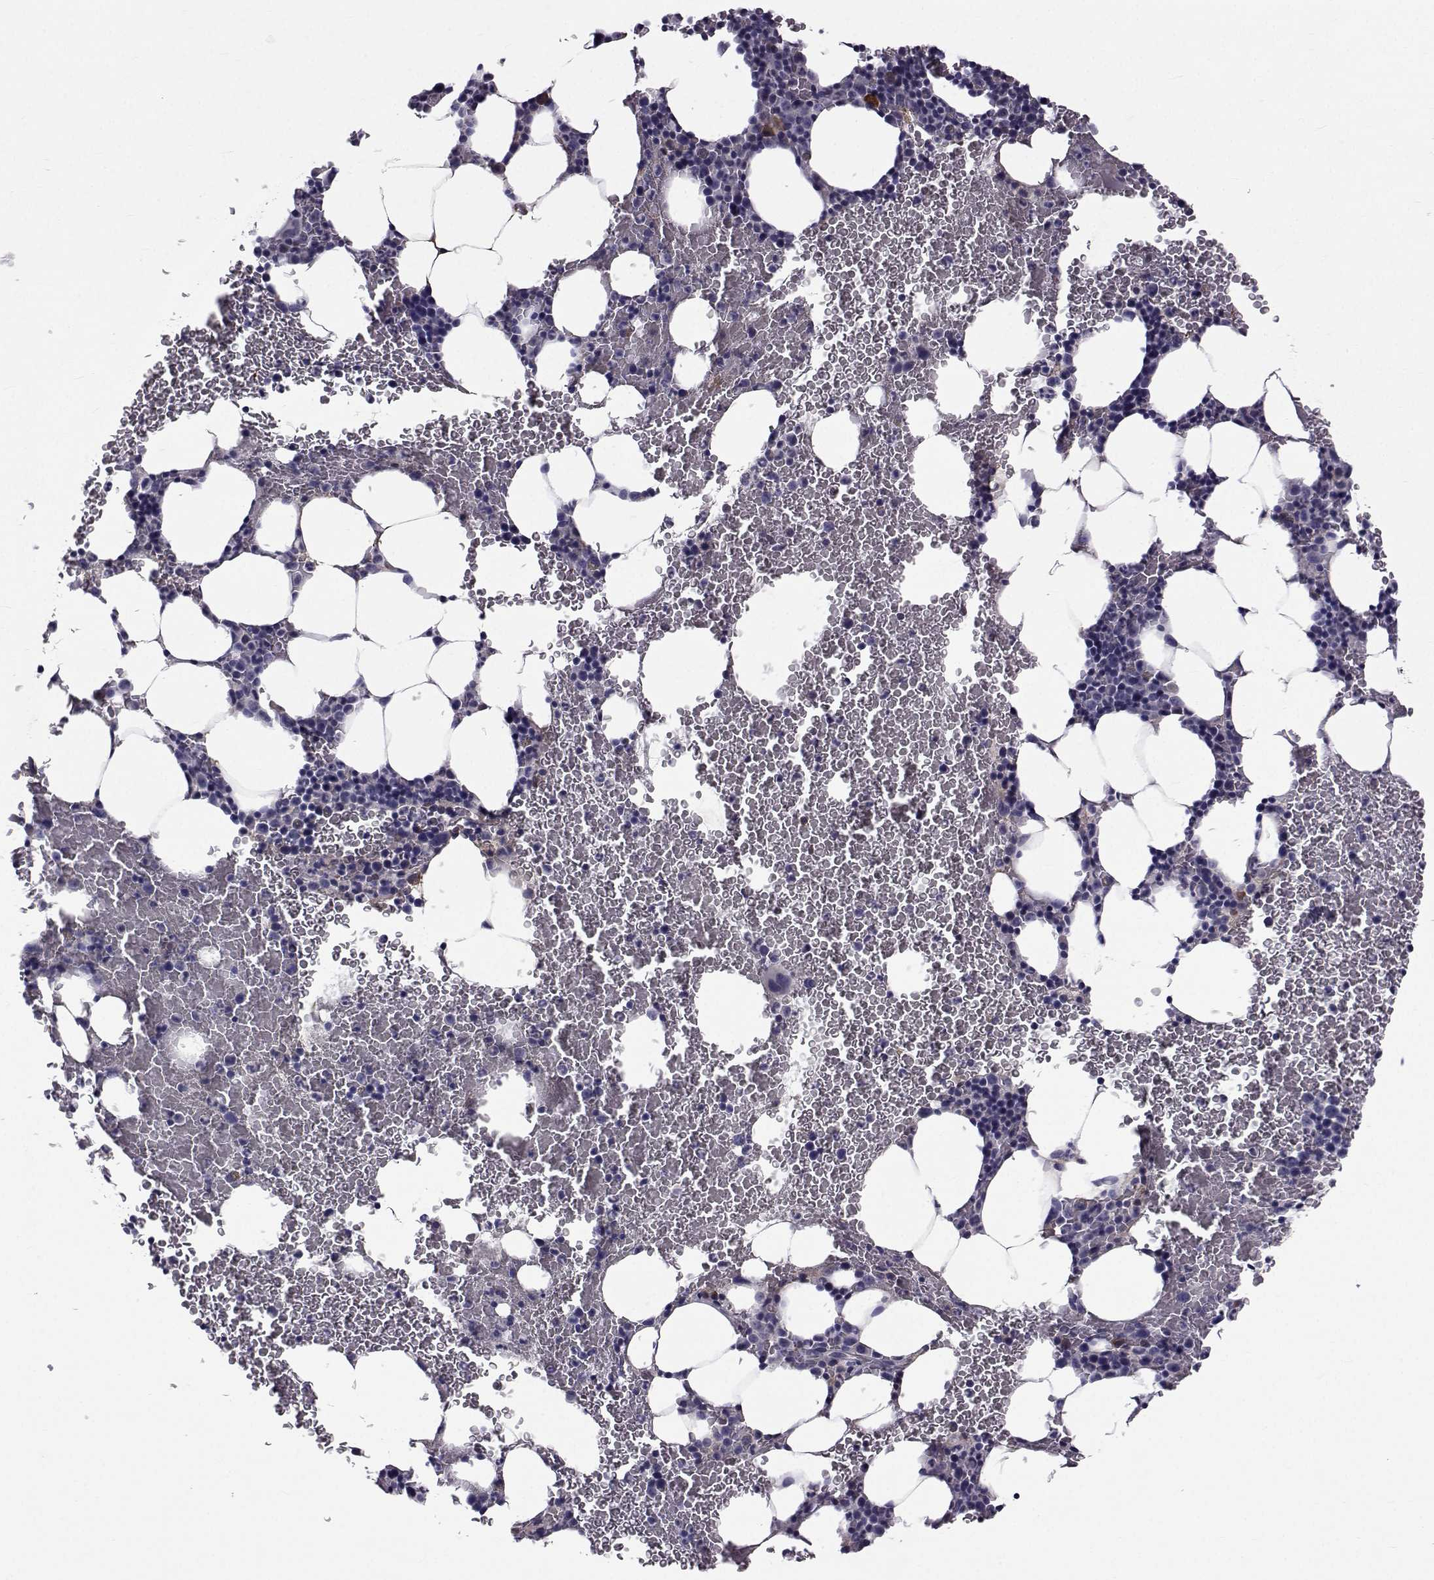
{"staining": {"intensity": "moderate", "quantity": "<25%", "location": "cytoplasmic/membranous"}, "tissue": "bone marrow", "cell_type": "Hematopoietic cells", "image_type": "normal", "snomed": [{"axis": "morphology", "description": "Normal tissue, NOS"}, {"axis": "topography", "description": "Bone marrow"}], "caption": "IHC histopathology image of normal human bone marrow stained for a protein (brown), which demonstrates low levels of moderate cytoplasmic/membranous positivity in approximately <25% of hematopoietic cells.", "gene": "TNFRSF11B", "patient": {"sex": "male", "age": 64}}